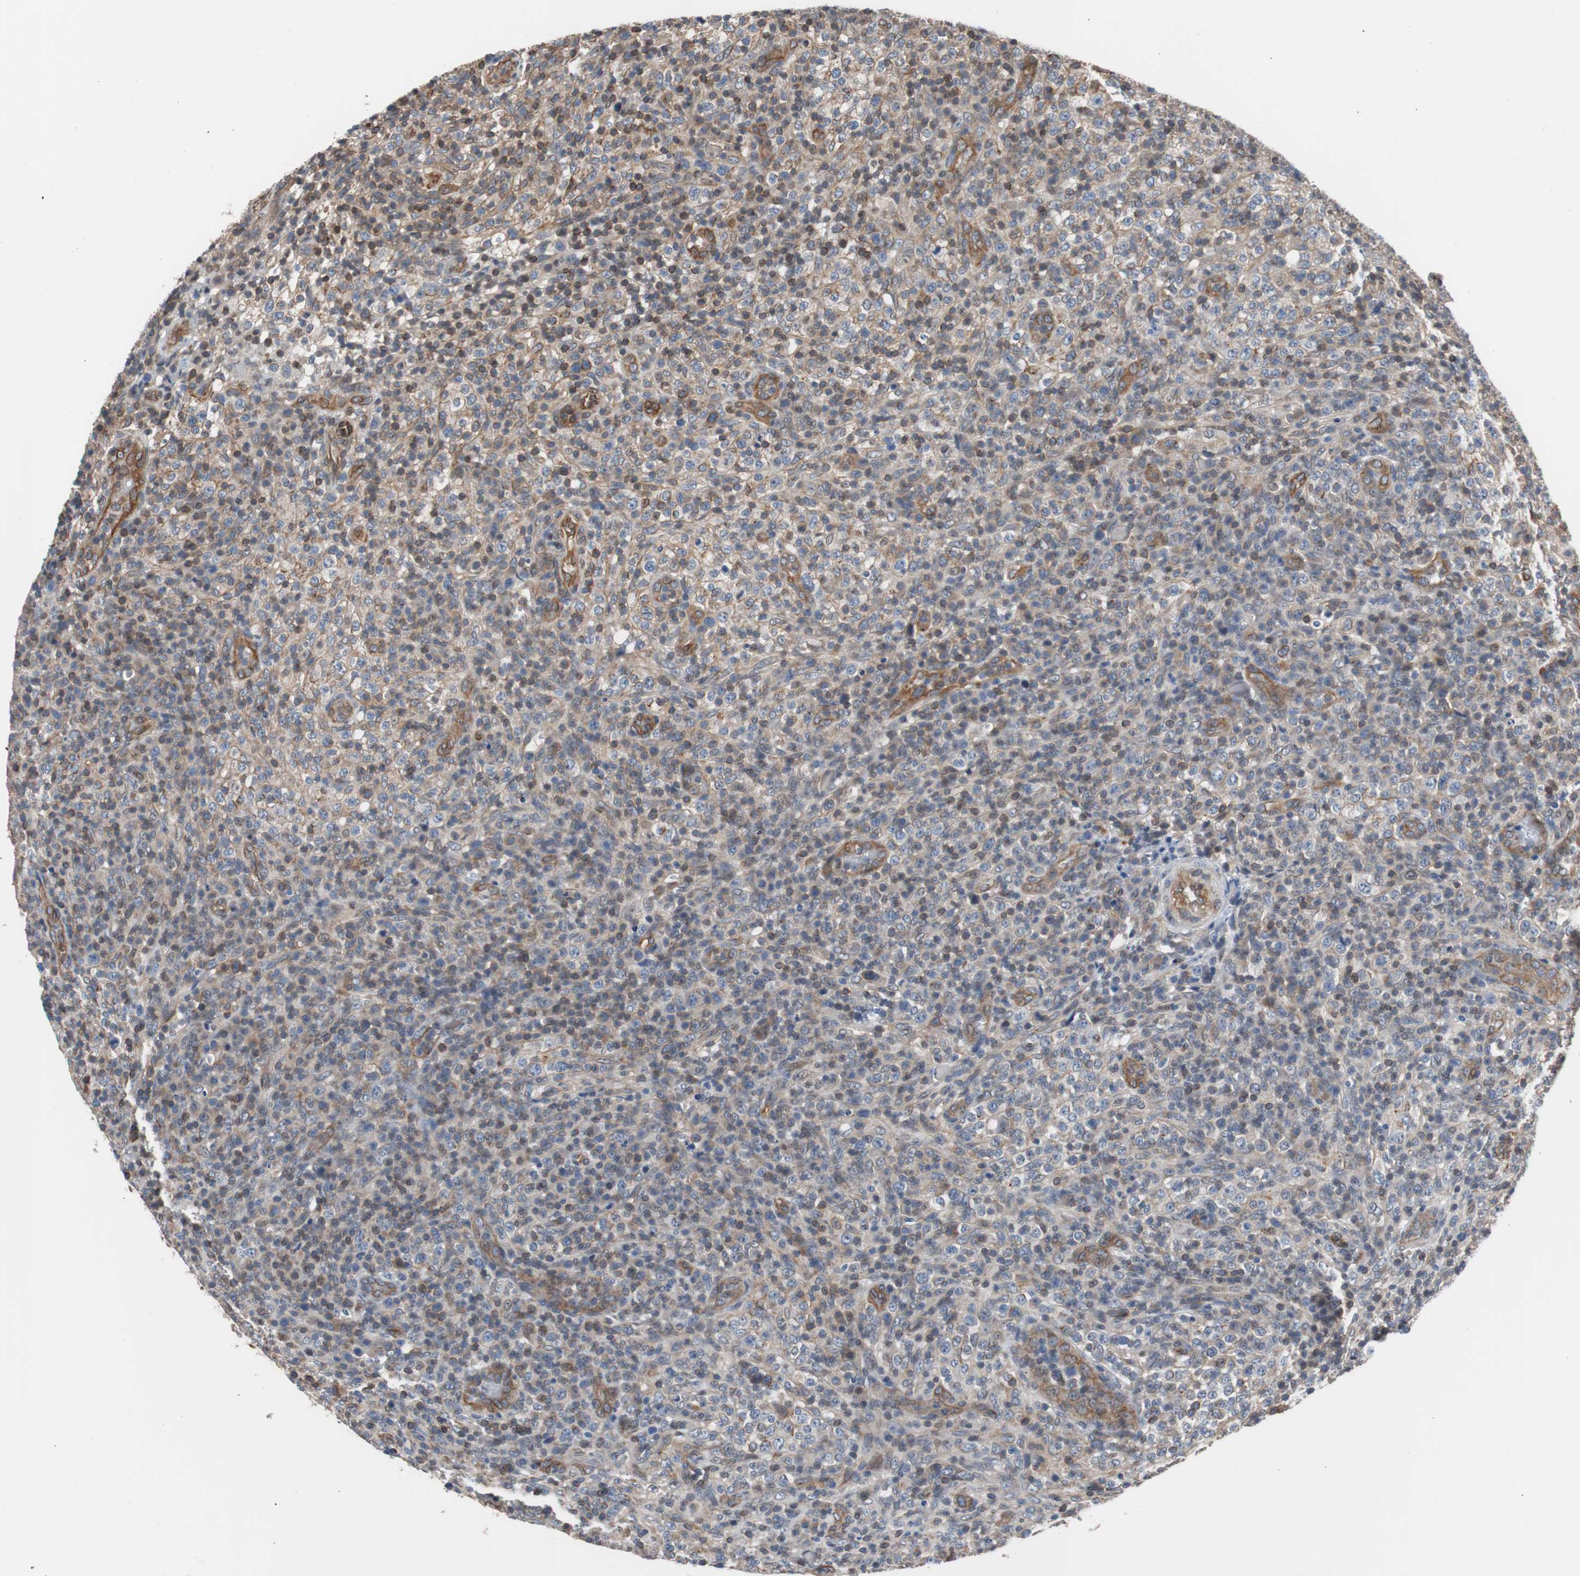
{"staining": {"intensity": "weak", "quantity": "25%-75%", "location": "cytoplasmic/membranous"}, "tissue": "lymphoma", "cell_type": "Tumor cells", "image_type": "cancer", "snomed": [{"axis": "morphology", "description": "Malignant lymphoma, non-Hodgkin's type, High grade"}, {"axis": "topography", "description": "Lymph node"}], "caption": "The photomicrograph shows immunohistochemical staining of malignant lymphoma, non-Hodgkin's type (high-grade). There is weak cytoplasmic/membranous positivity is seen in about 25%-75% of tumor cells. The protein of interest is stained brown, and the nuclei are stained in blue (DAB (3,3'-diaminobenzidine) IHC with brightfield microscopy, high magnification).", "gene": "KIF3B", "patient": {"sex": "female", "age": 76}}